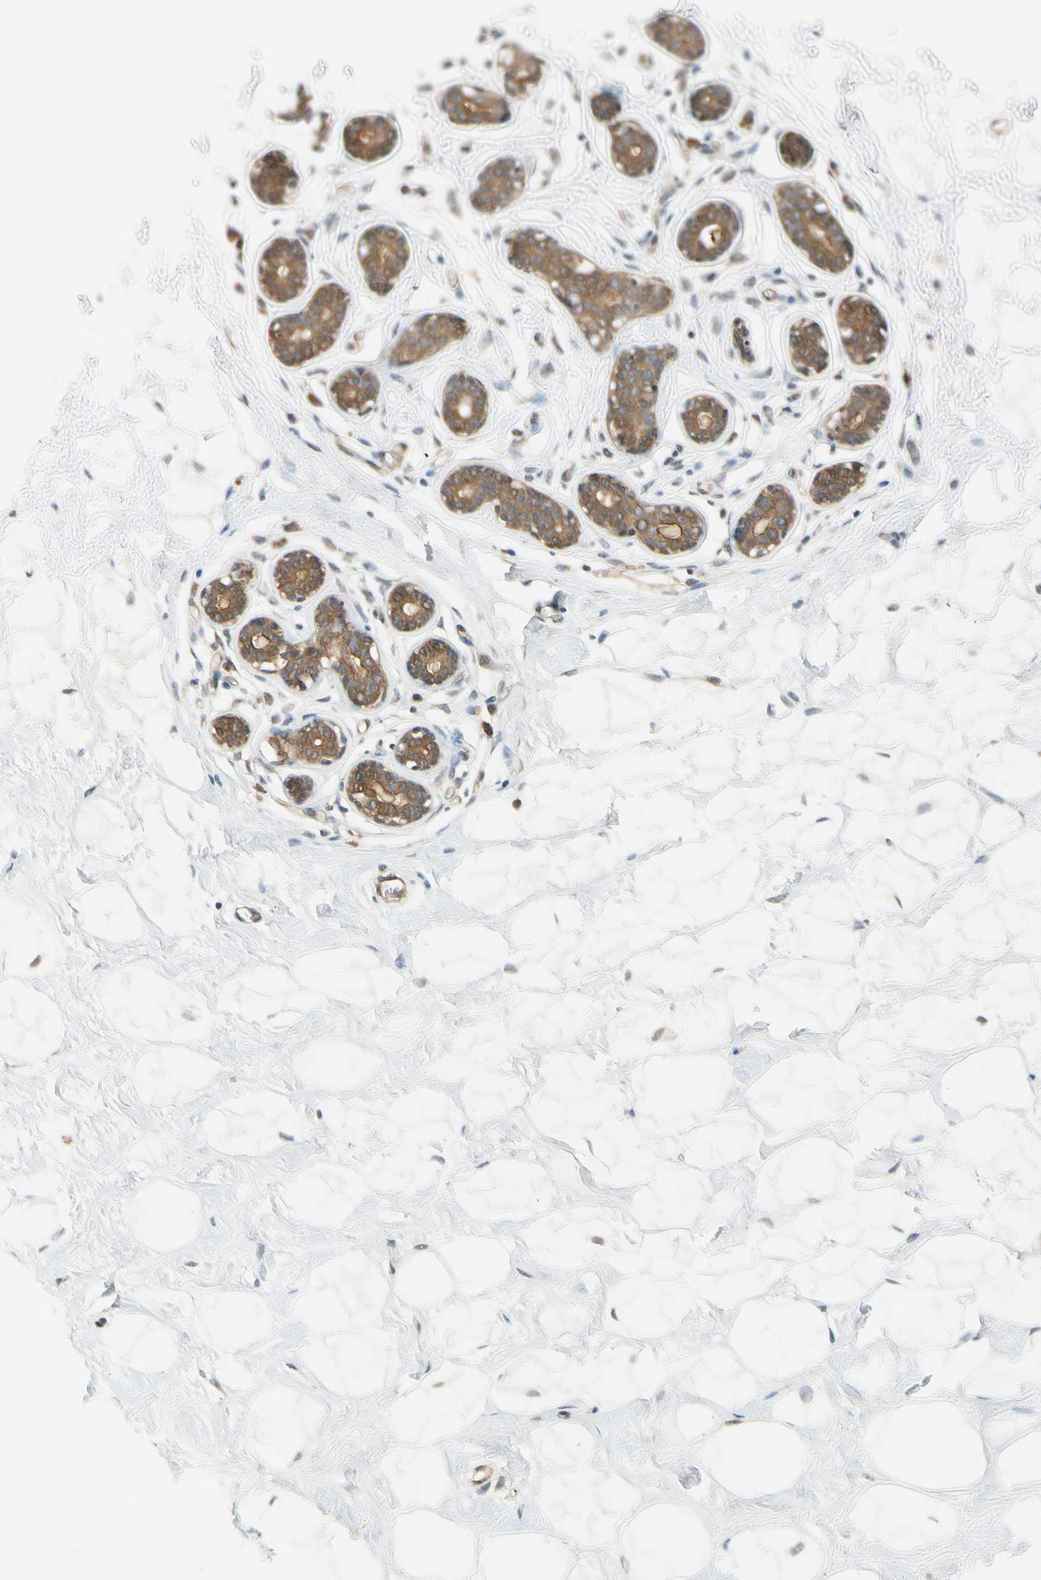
{"staining": {"intensity": "negative", "quantity": "none", "location": "none"}, "tissue": "breast", "cell_type": "Adipocytes", "image_type": "normal", "snomed": [{"axis": "morphology", "description": "Normal tissue, NOS"}, {"axis": "topography", "description": "Breast"}], "caption": "High magnification brightfield microscopy of benign breast stained with DAB (3,3'-diaminobenzidine) (brown) and counterstained with hematoxylin (blue): adipocytes show no significant expression. Brightfield microscopy of IHC stained with DAB (brown) and hematoxylin (blue), captured at high magnification.", "gene": "RASGRF1", "patient": {"sex": "female", "age": 23}}